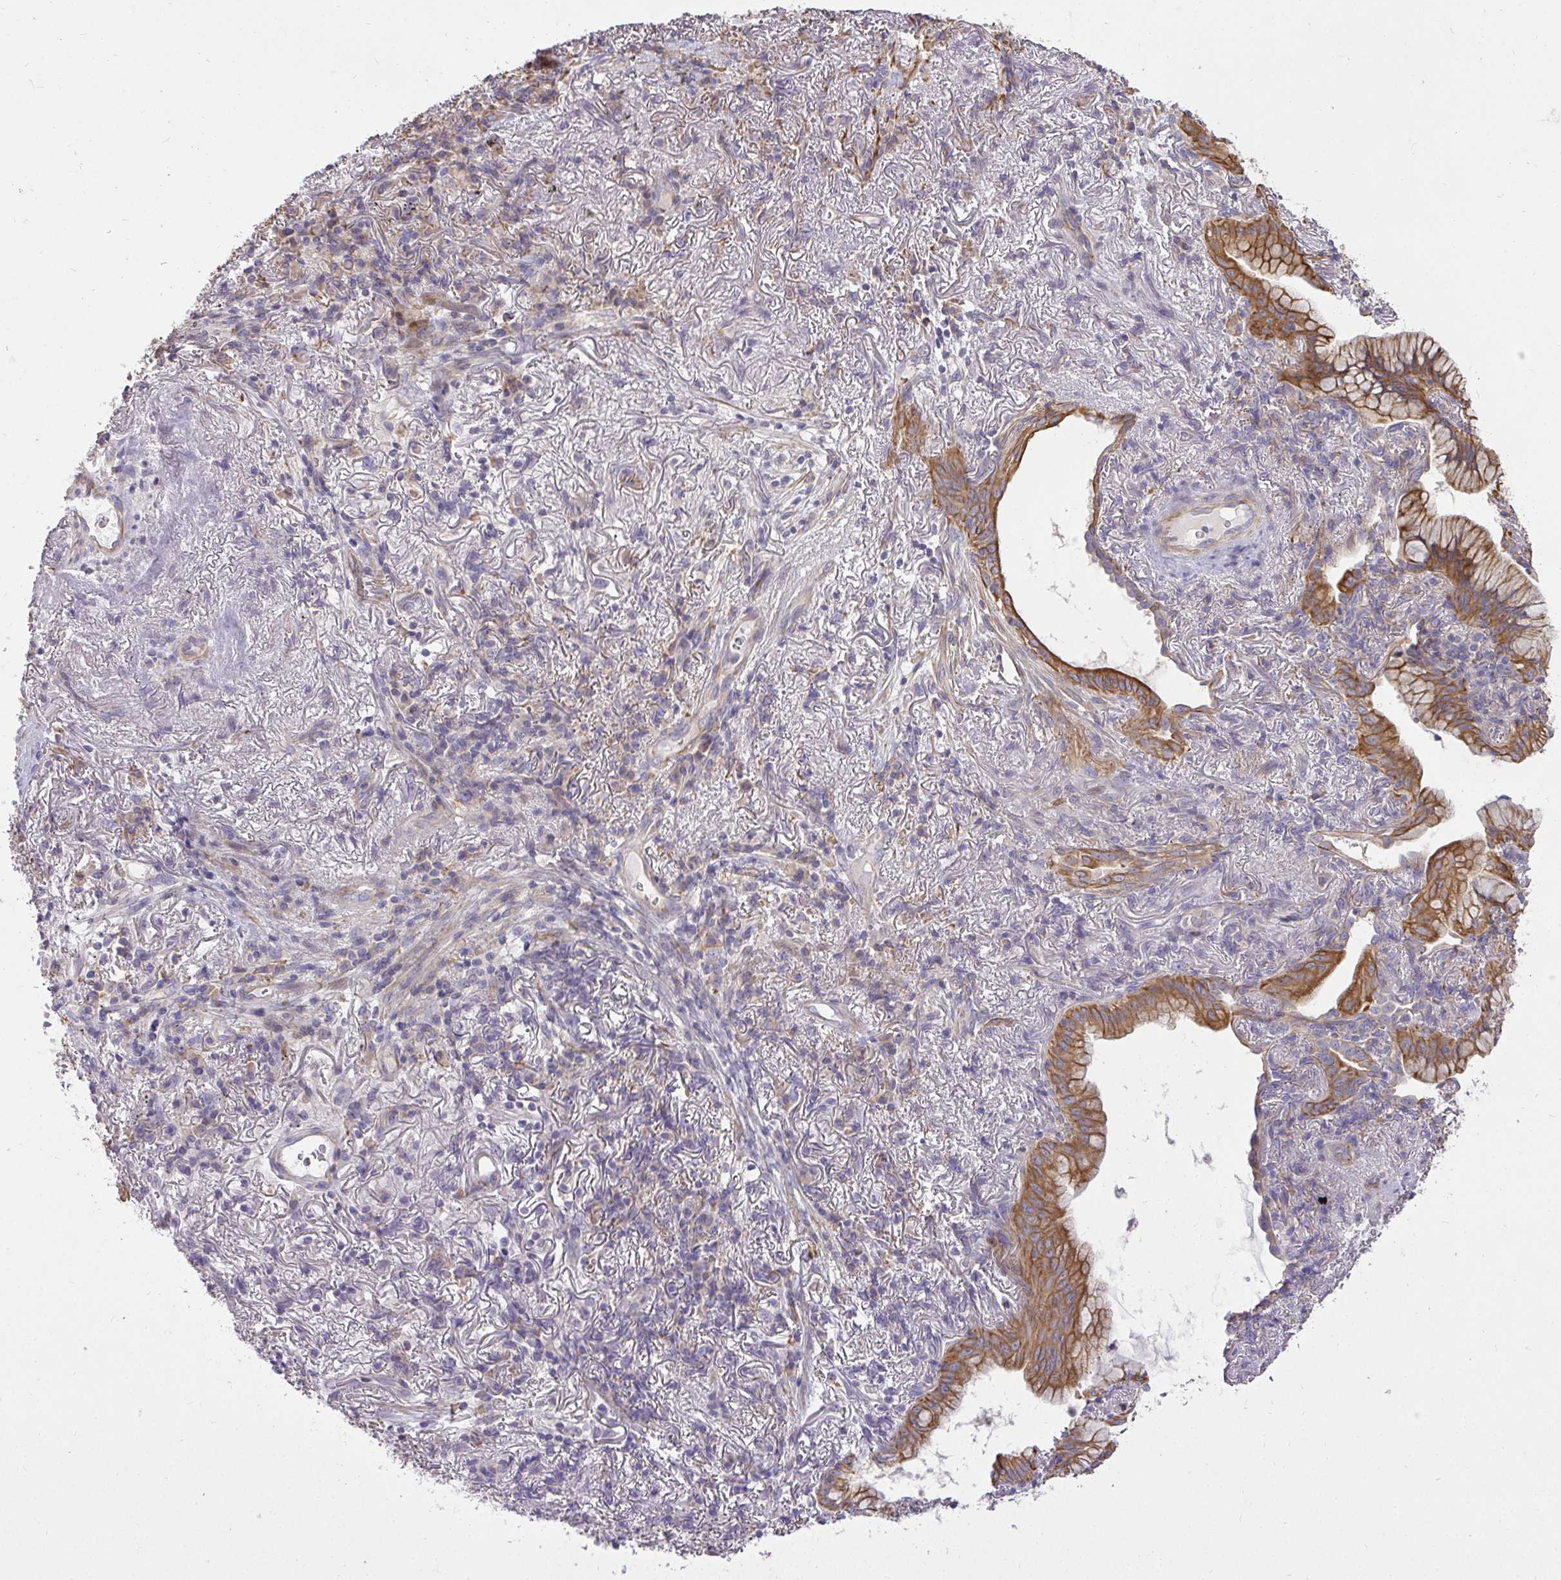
{"staining": {"intensity": "moderate", "quantity": ">75%", "location": "cytoplasmic/membranous"}, "tissue": "lung cancer", "cell_type": "Tumor cells", "image_type": "cancer", "snomed": [{"axis": "morphology", "description": "Adenocarcinoma, NOS"}, {"axis": "topography", "description": "Lung"}], "caption": "There is medium levels of moderate cytoplasmic/membranous staining in tumor cells of lung adenocarcinoma, as demonstrated by immunohistochemical staining (brown color).", "gene": "STRIP1", "patient": {"sex": "male", "age": 77}}